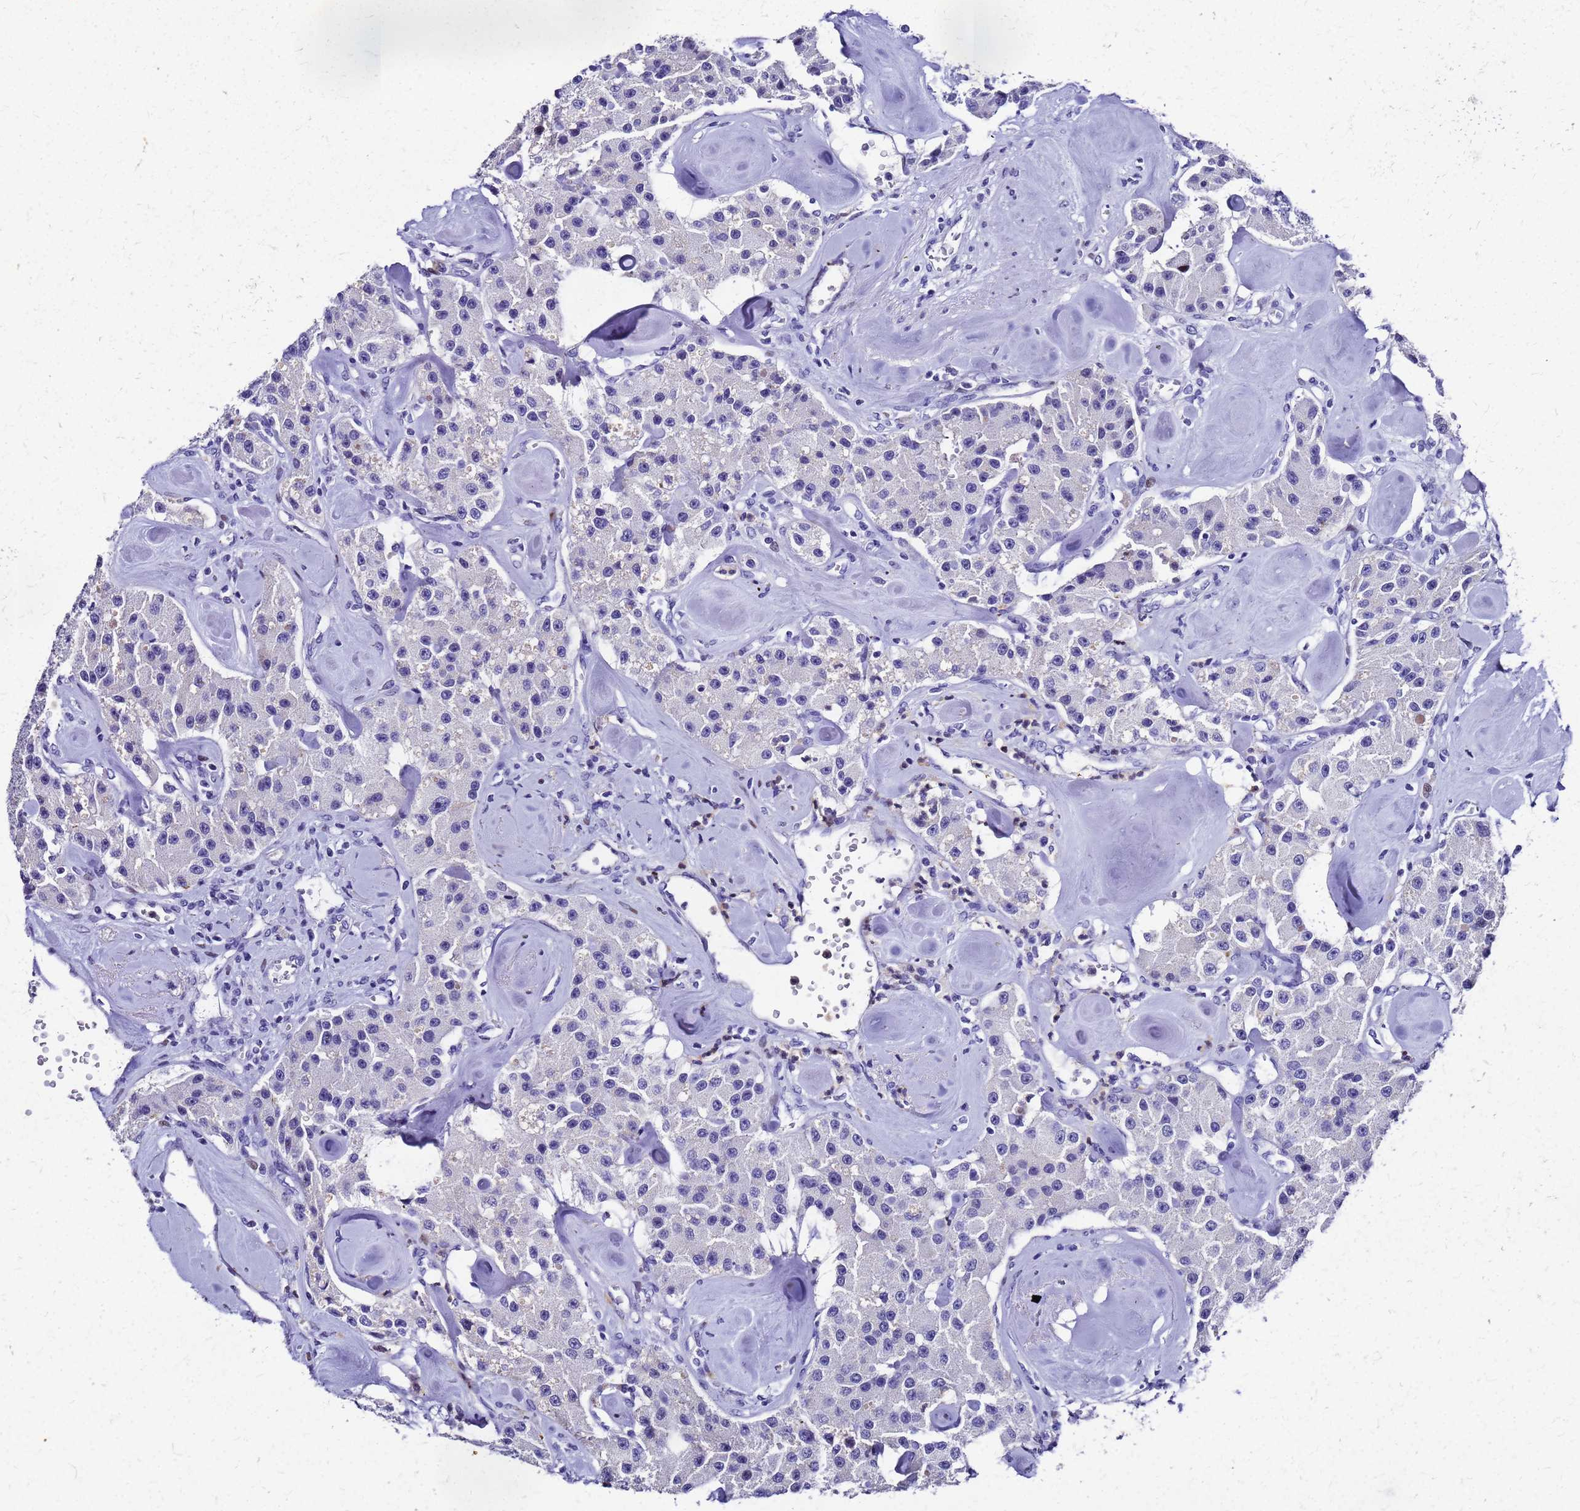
{"staining": {"intensity": "negative", "quantity": "none", "location": "none"}, "tissue": "carcinoid", "cell_type": "Tumor cells", "image_type": "cancer", "snomed": [{"axis": "morphology", "description": "Carcinoid, malignant, NOS"}, {"axis": "topography", "description": "Pancreas"}], "caption": "This micrograph is of carcinoid stained with IHC to label a protein in brown with the nuclei are counter-stained blue. There is no staining in tumor cells. (Immunohistochemistry, brightfield microscopy, high magnification).", "gene": "SMIM21", "patient": {"sex": "male", "age": 41}}